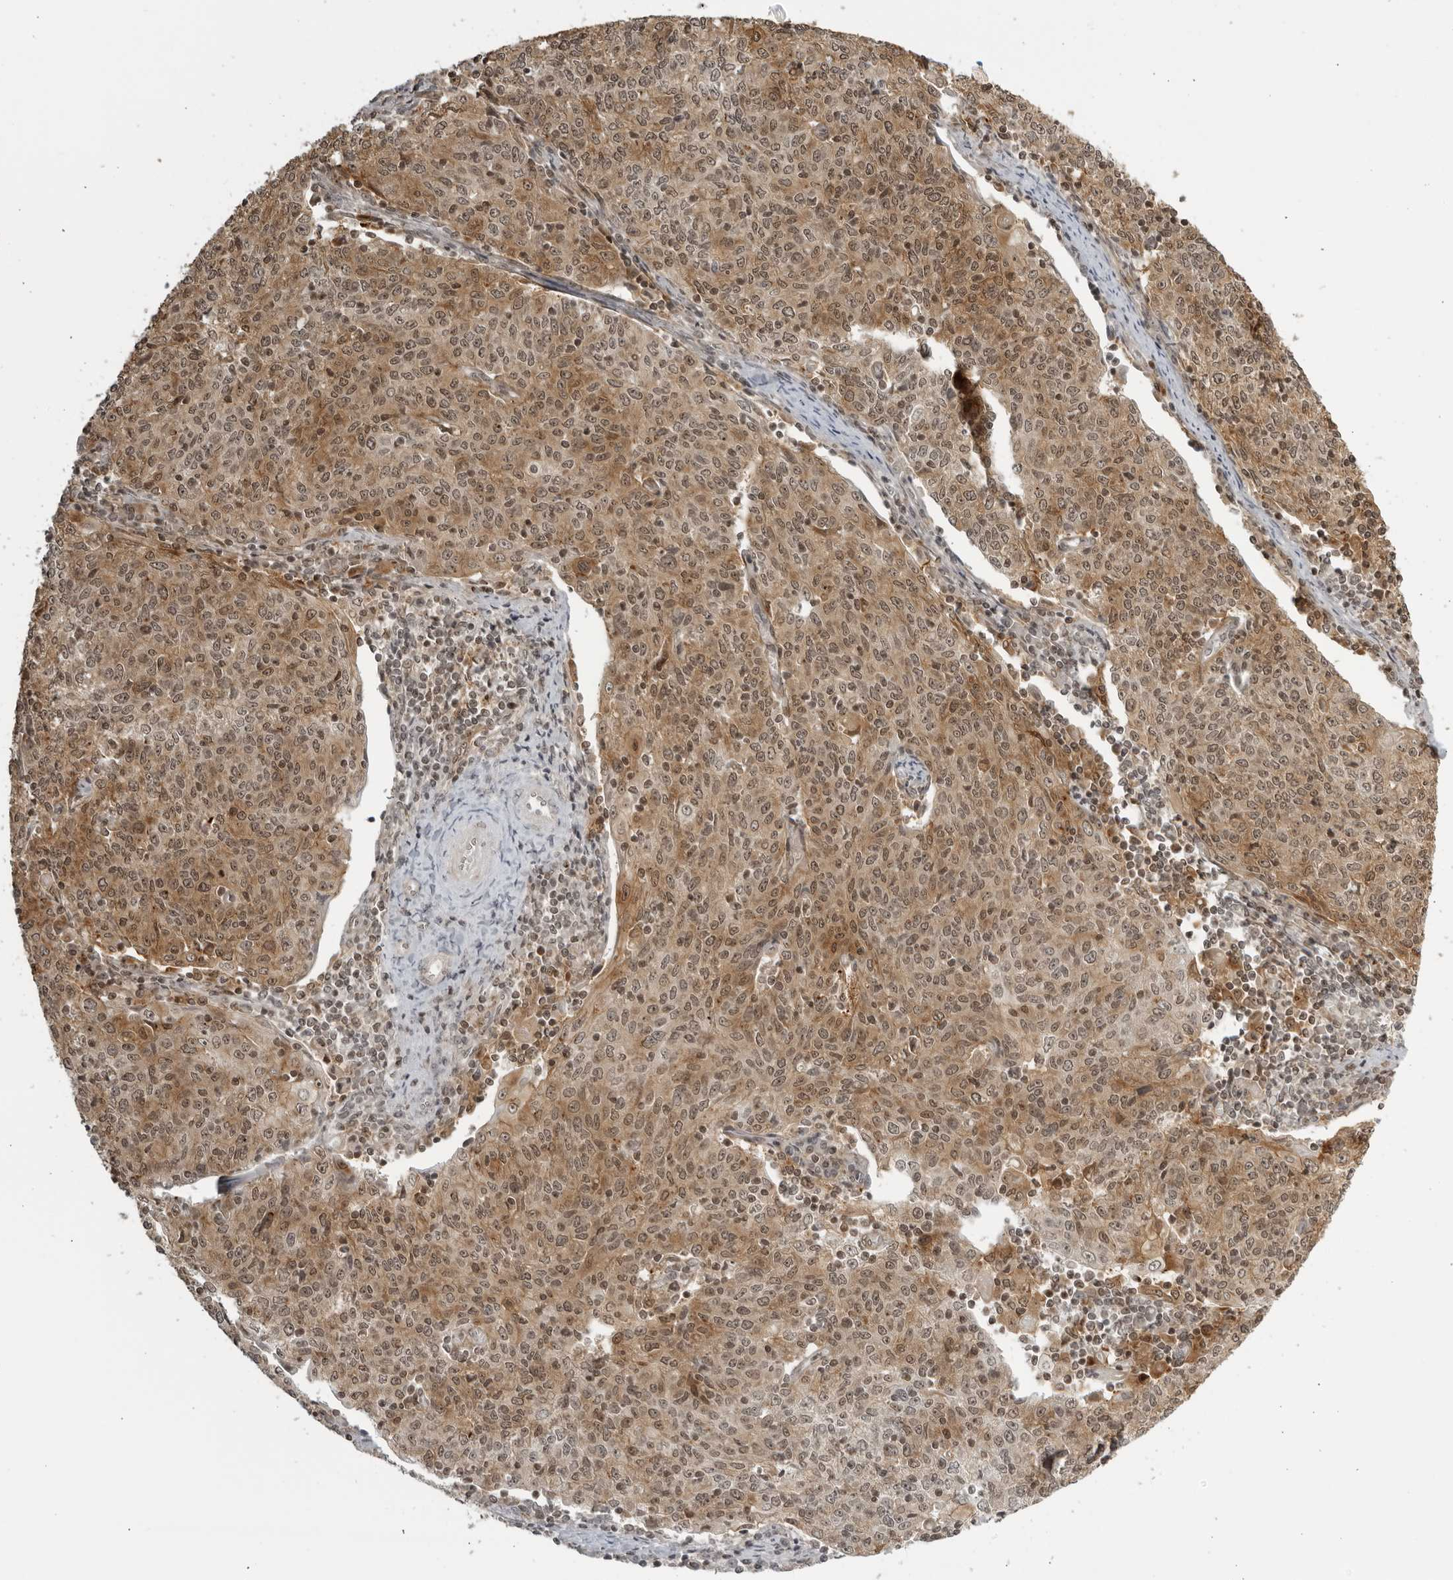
{"staining": {"intensity": "moderate", "quantity": ">75%", "location": "cytoplasmic/membranous,nuclear"}, "tissue": "cervical cancer", "cell_type": "Tumor cells", "image_type": "cancer", "snomed": [{"axis": "morphology", "description": "Squamous cell carcinoma, NOS"}, {"axis": "topography", "description": "Cervix"}], "caption": "Protein staining by immunohistochemistry (IHC) demonstrates moderate cytoplasmic/membranous and nuclear positivity in approximately >75% of tumor cells in cervical cancer (squamous cell carcinoma).", "gene": "TCF21", "patient": {"sex": "female", "age": 48}}